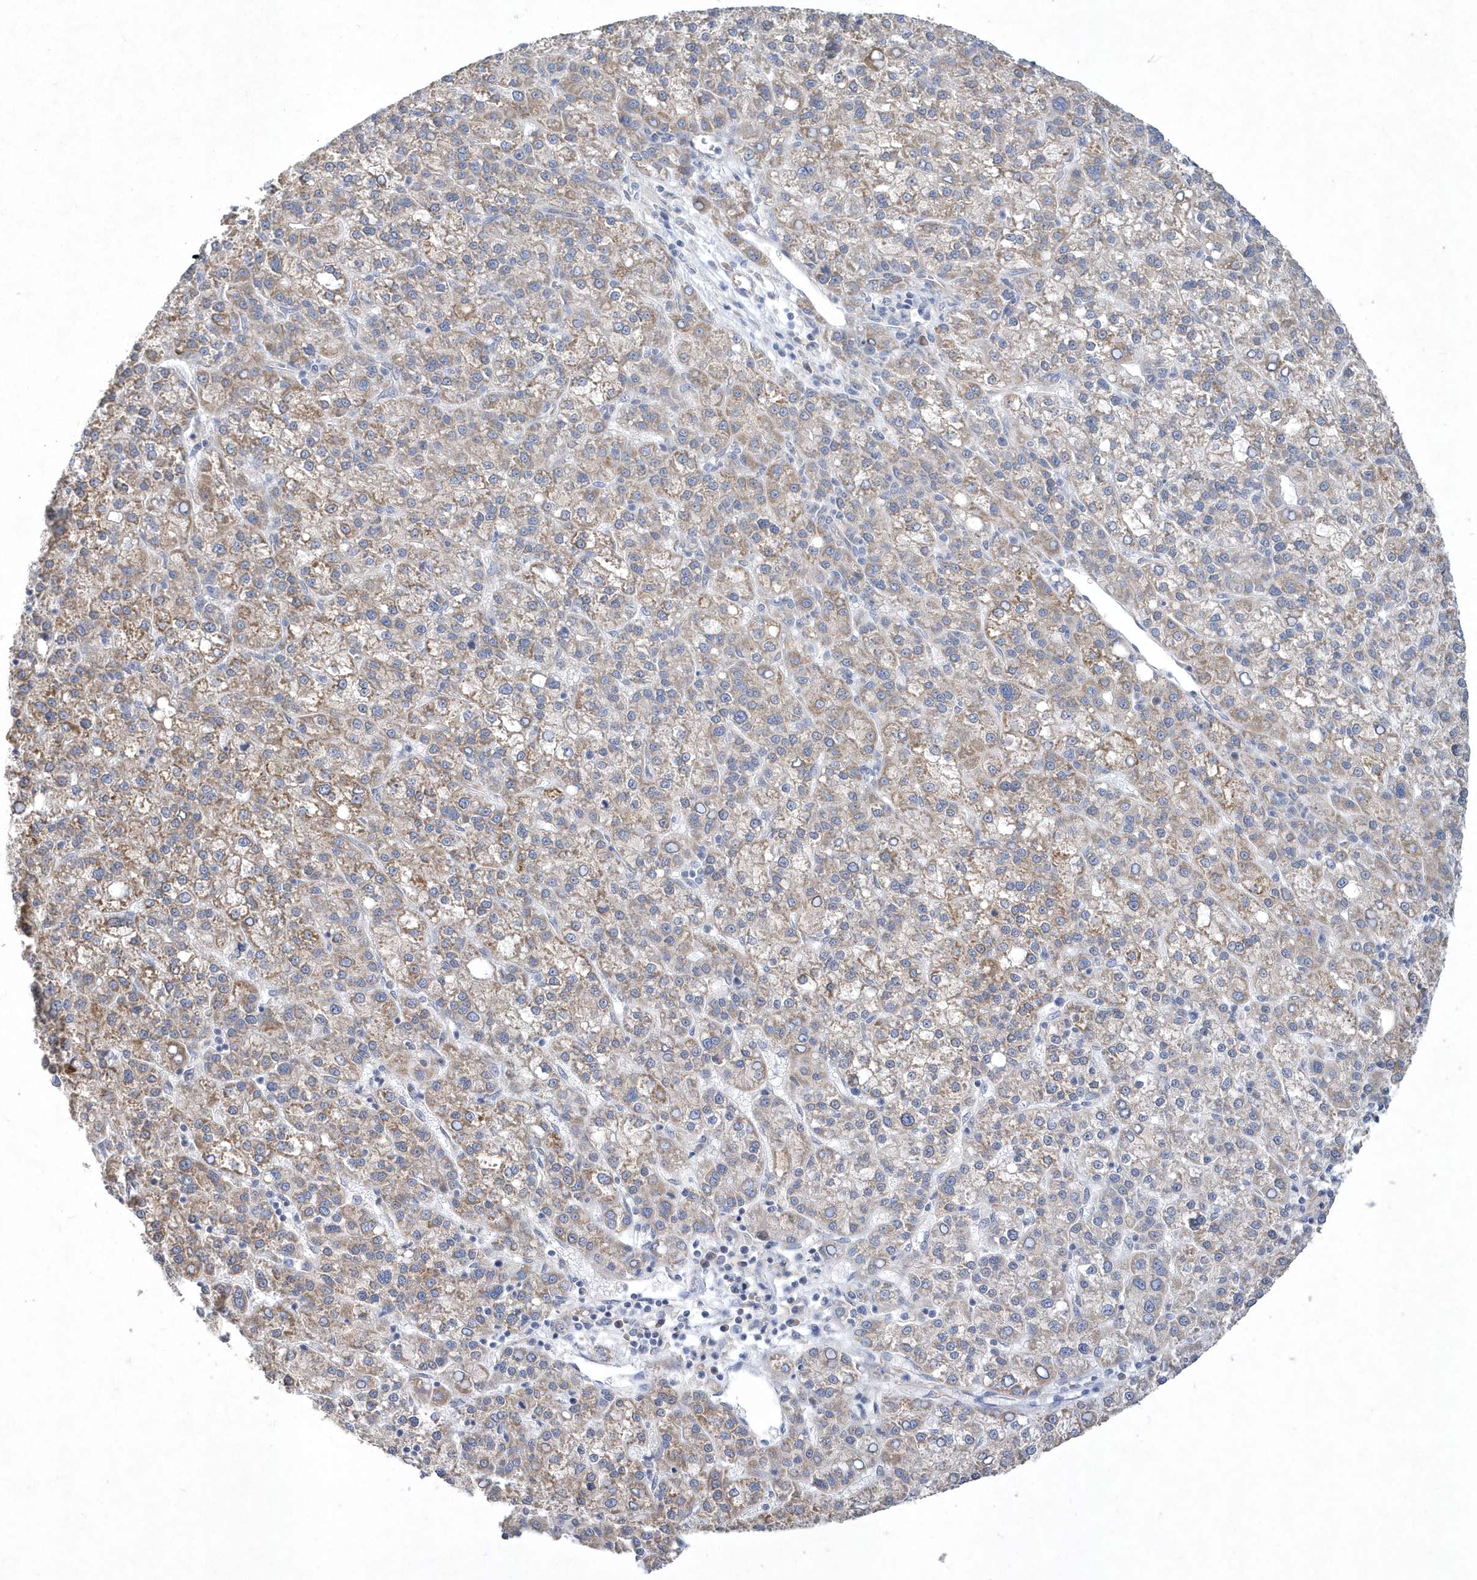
{"staining": {"intensity": "weak", "quantity": ">75%", "location": "cytoplasmic/membranous"}, "tissue": "liver cancer", "cell_type": "Tumor cells", "image_type": "cancer", "snomed": [{"axis": "morphology", "description": "Carcinoma, Hepatocellular, NOS"}, {"axis": "topography", "description": "Liver"}], "caption": "Immunohistochemistry (IHC) of liver hepatocellular carcinoma shows low levels of weak cytoplasmic/membranous positivity in about >75% of tumor cells.", "gene": "DGAT1", "patient": {"sex": "female", "age": 58}}